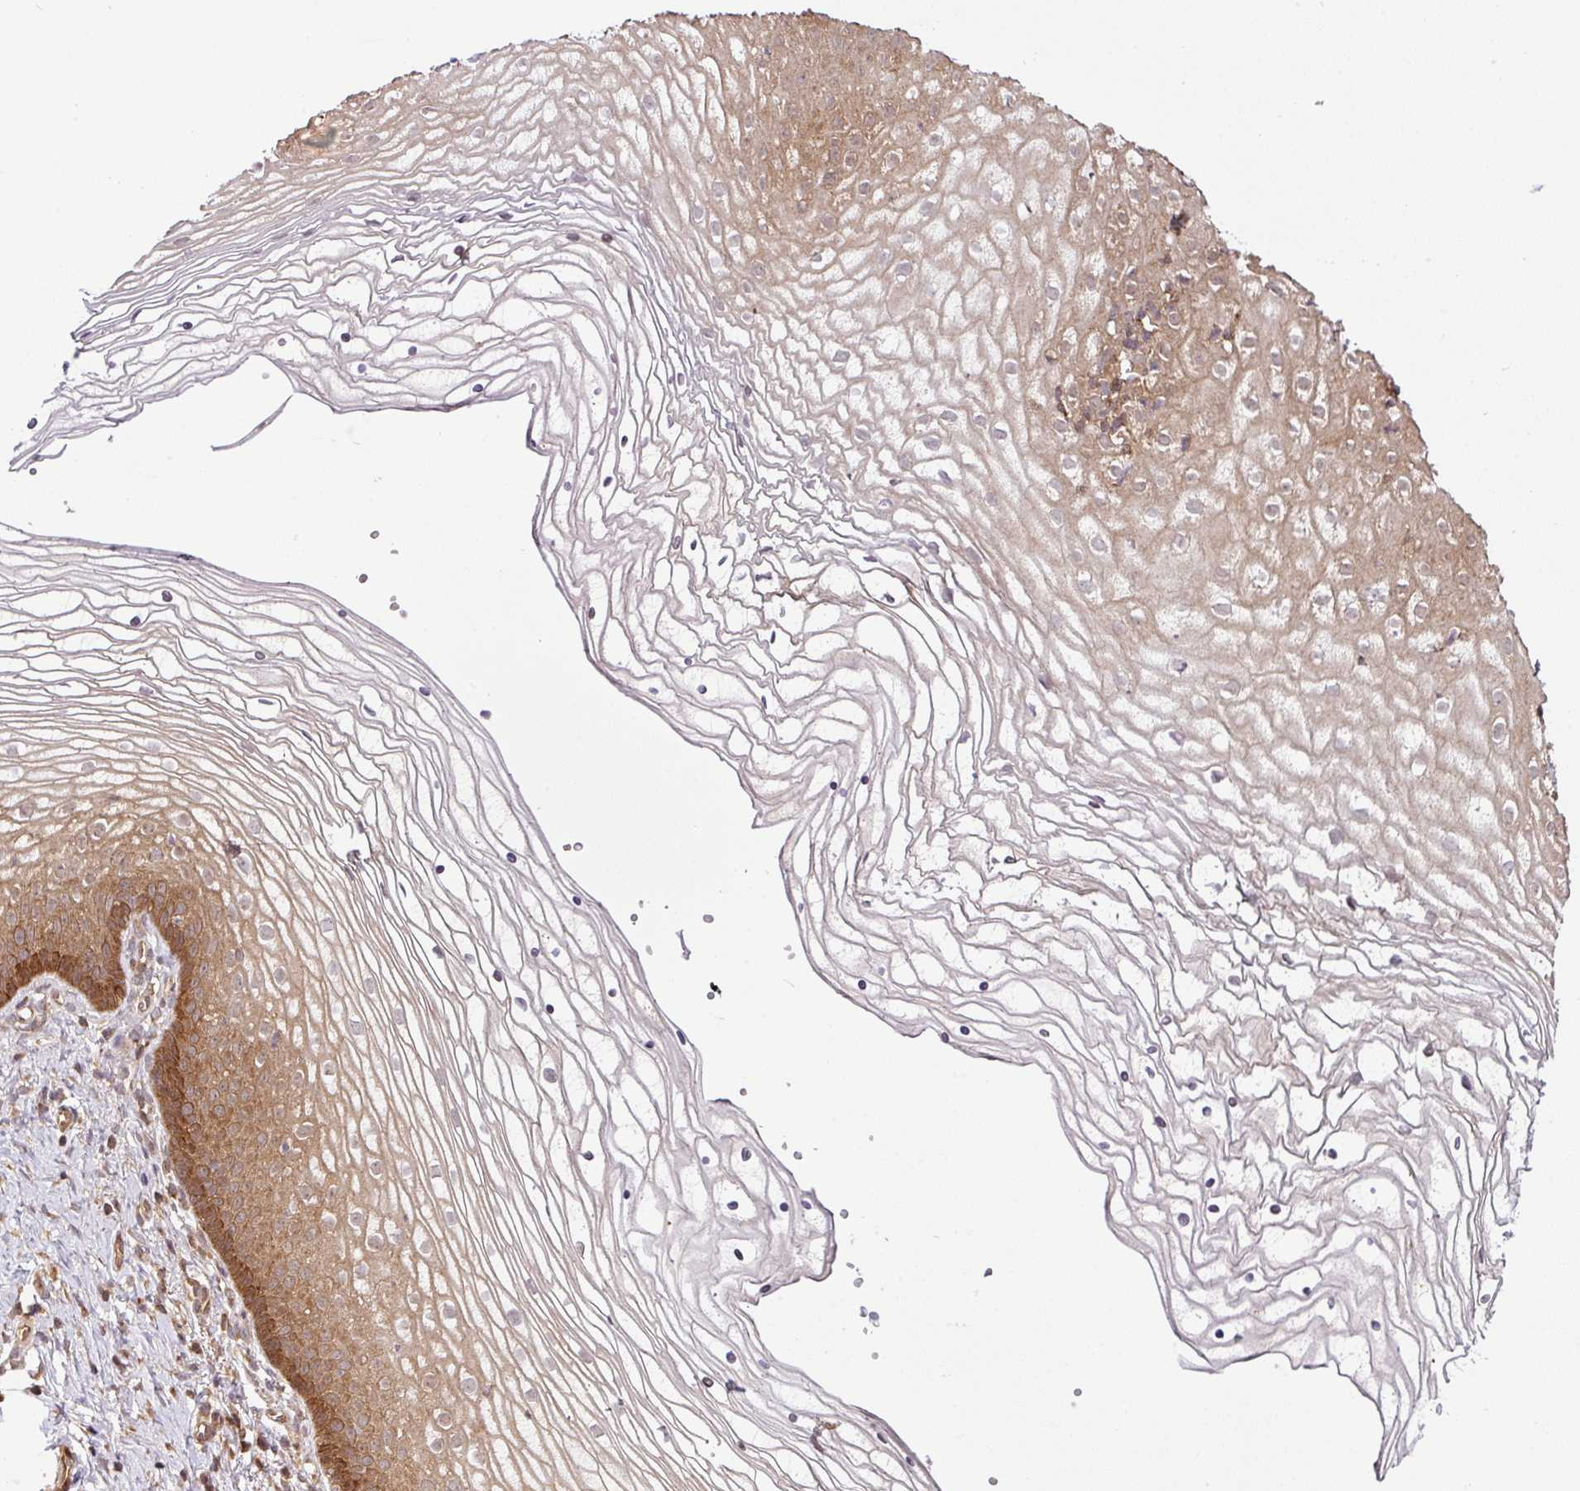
{"staining": {"intensity": "moderate", "quantity": "25%-75%", "location": "cytoplasmic/membranous,nuclear"}, "tissue": "vagina", "cell_type": "Squamous epithelial cells", "image_type": "normal", "snomed": [{"axis": "morphology", "description": "Normal tissue, NOS"}, {"axis": "topography", "description": "Vagina"}], "caption": "Immunohistochemical staining of benign vagina displays medium levels of moderate cytoplasmic/membranous,nuclear expression in about 25%-75% of squamous epithelial cells.", "gene": "SHB", "patient": {"sex": "female", "age": 56}}